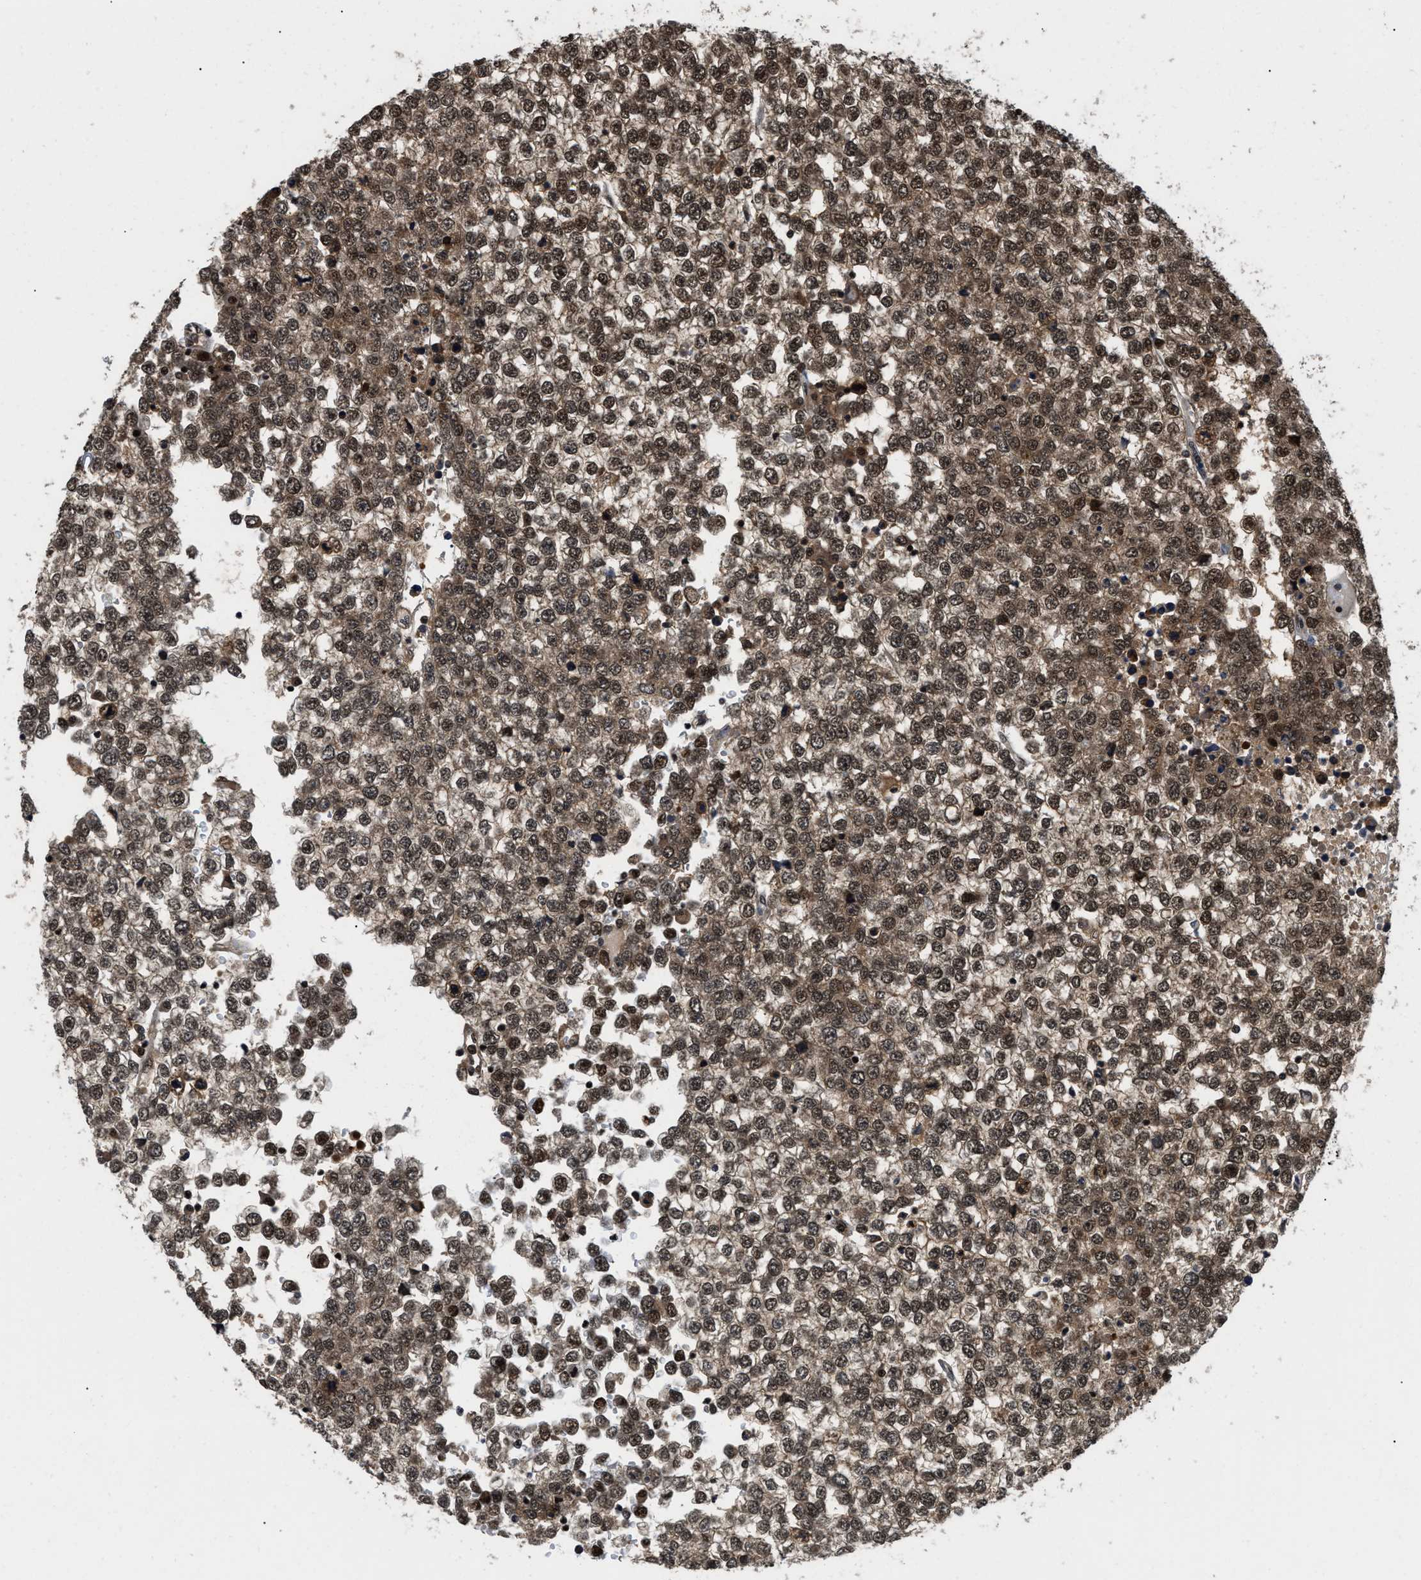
{"staining": {"intensity": "strong", "quantity": ">75%", "location": "cytoplasmic/membranous,nuclear"}, "tissue": "testis cancer", "cell_type": "Tumor cells", "image_type": "cancer", "snomed": [{"axis": "morphology", "description": "Seminoma, NOS"}, {"axis": "topography", "description": "Testis"}], "caption": "IHC histopathology image of neoplastic tissue: testis cancer stained using IHC displays high levels of strong protein expression localized specifically in the cytoplasmic/membranous and nuclear of tumor cells, appearing as a cytoplasmic/membranous and nuclear brown color.", "gene": "SAFB", "patient": {"sex": "male", "age": 65}}